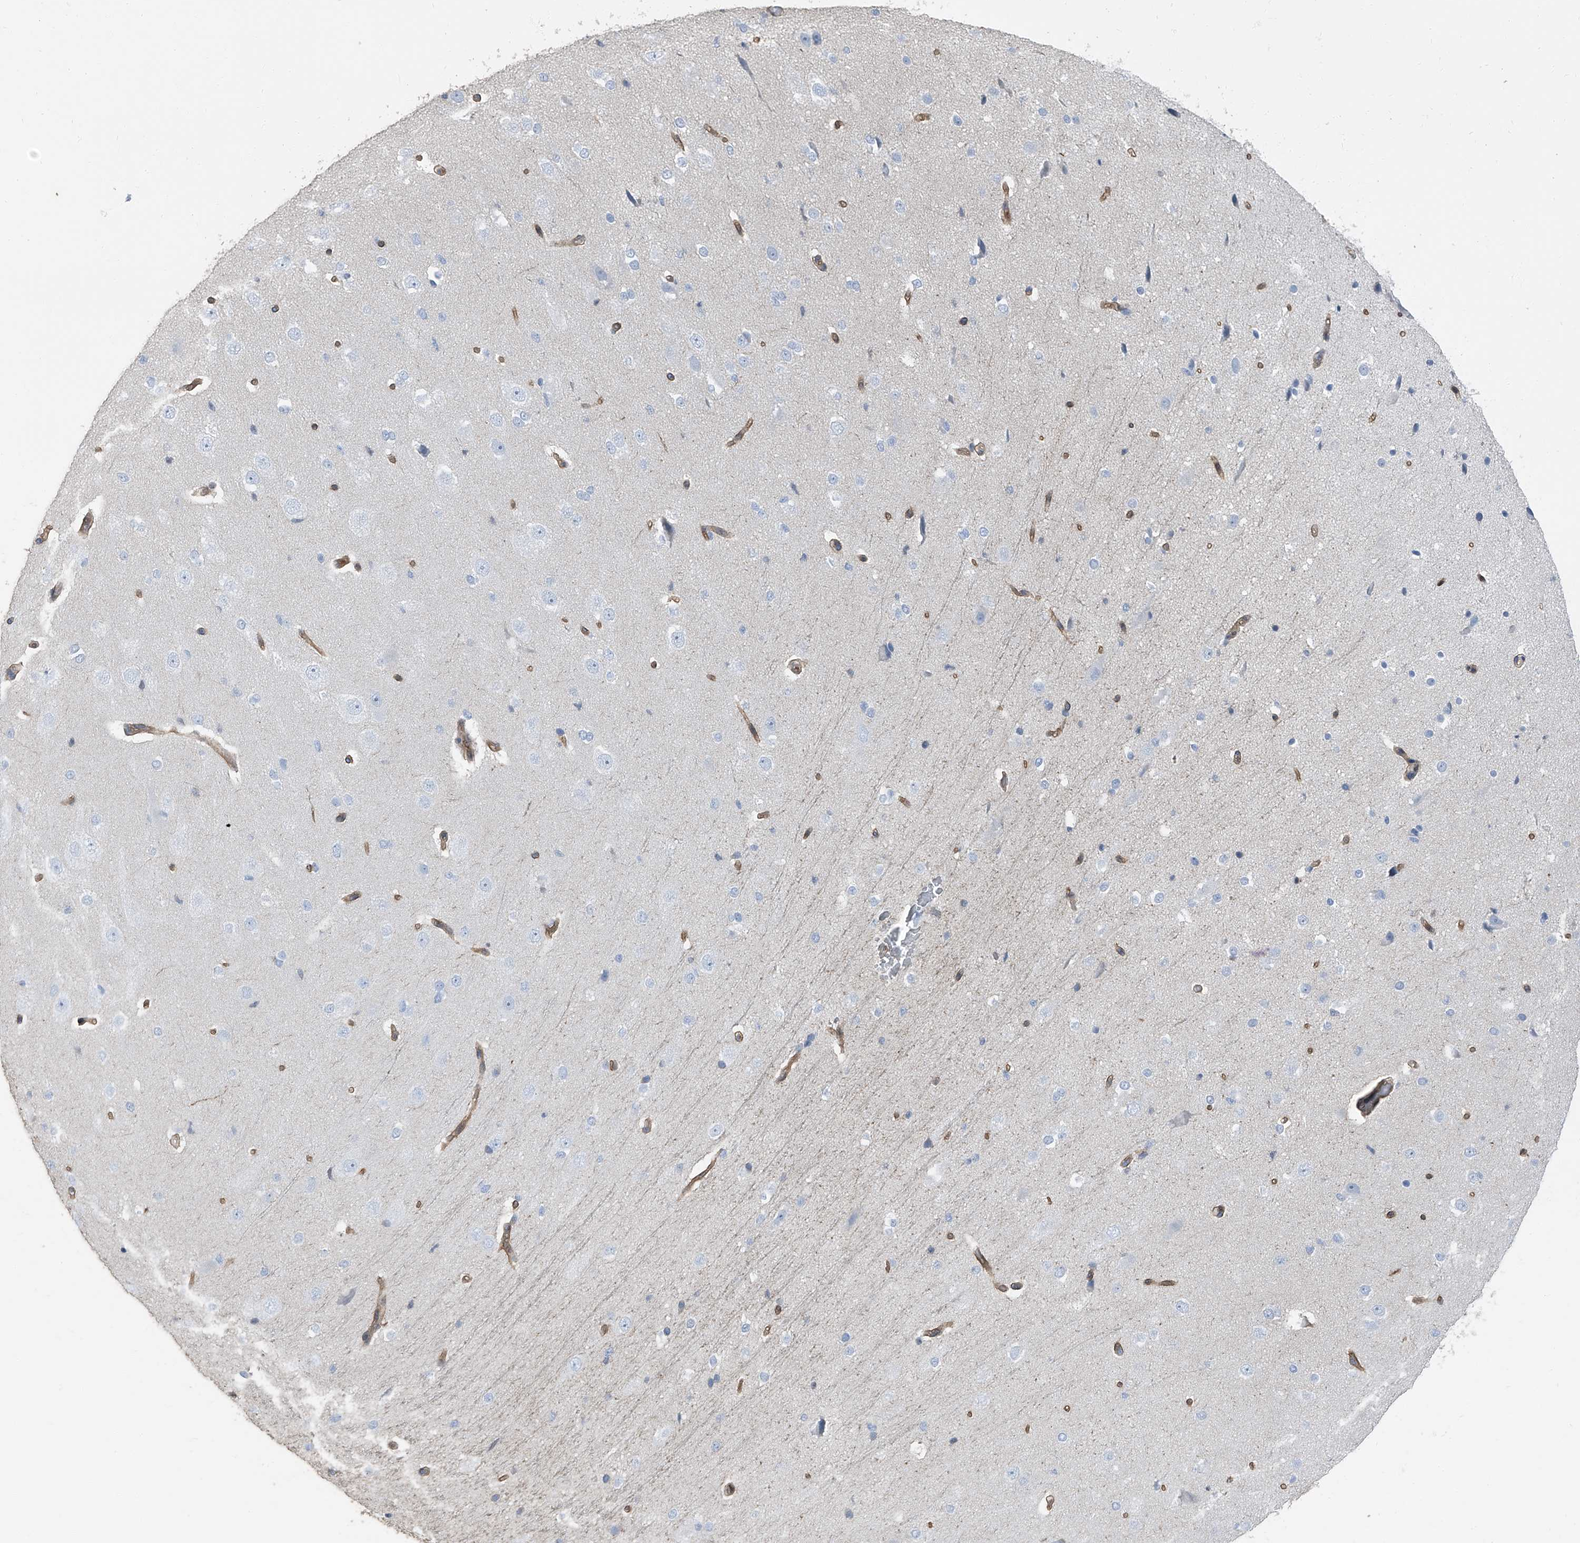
{"staining": {"intensity": "moderate", "quantity": ">75%", "location": "cytoplasmic/membranous"}, "tissue": "cerebral cortex", "cell_type": "Endothelial cells", "image_type": "normal", "snomed": [{"axis": "morphology", "description": "Normal tissue, NOS"}, {"axis": "morphology", "description": "Developmental malformation"}, {"axis": "topography", "description": "Cerebral cortex"}], "caption": "Immunohistochemistry of benign cerebral cortex reveals medium levels of moderate cytoplasmic/membranous staining in about >75% of endothelial cells.", "gene": "PSMB10", "patient": {"sex": "female", "age": 30}}